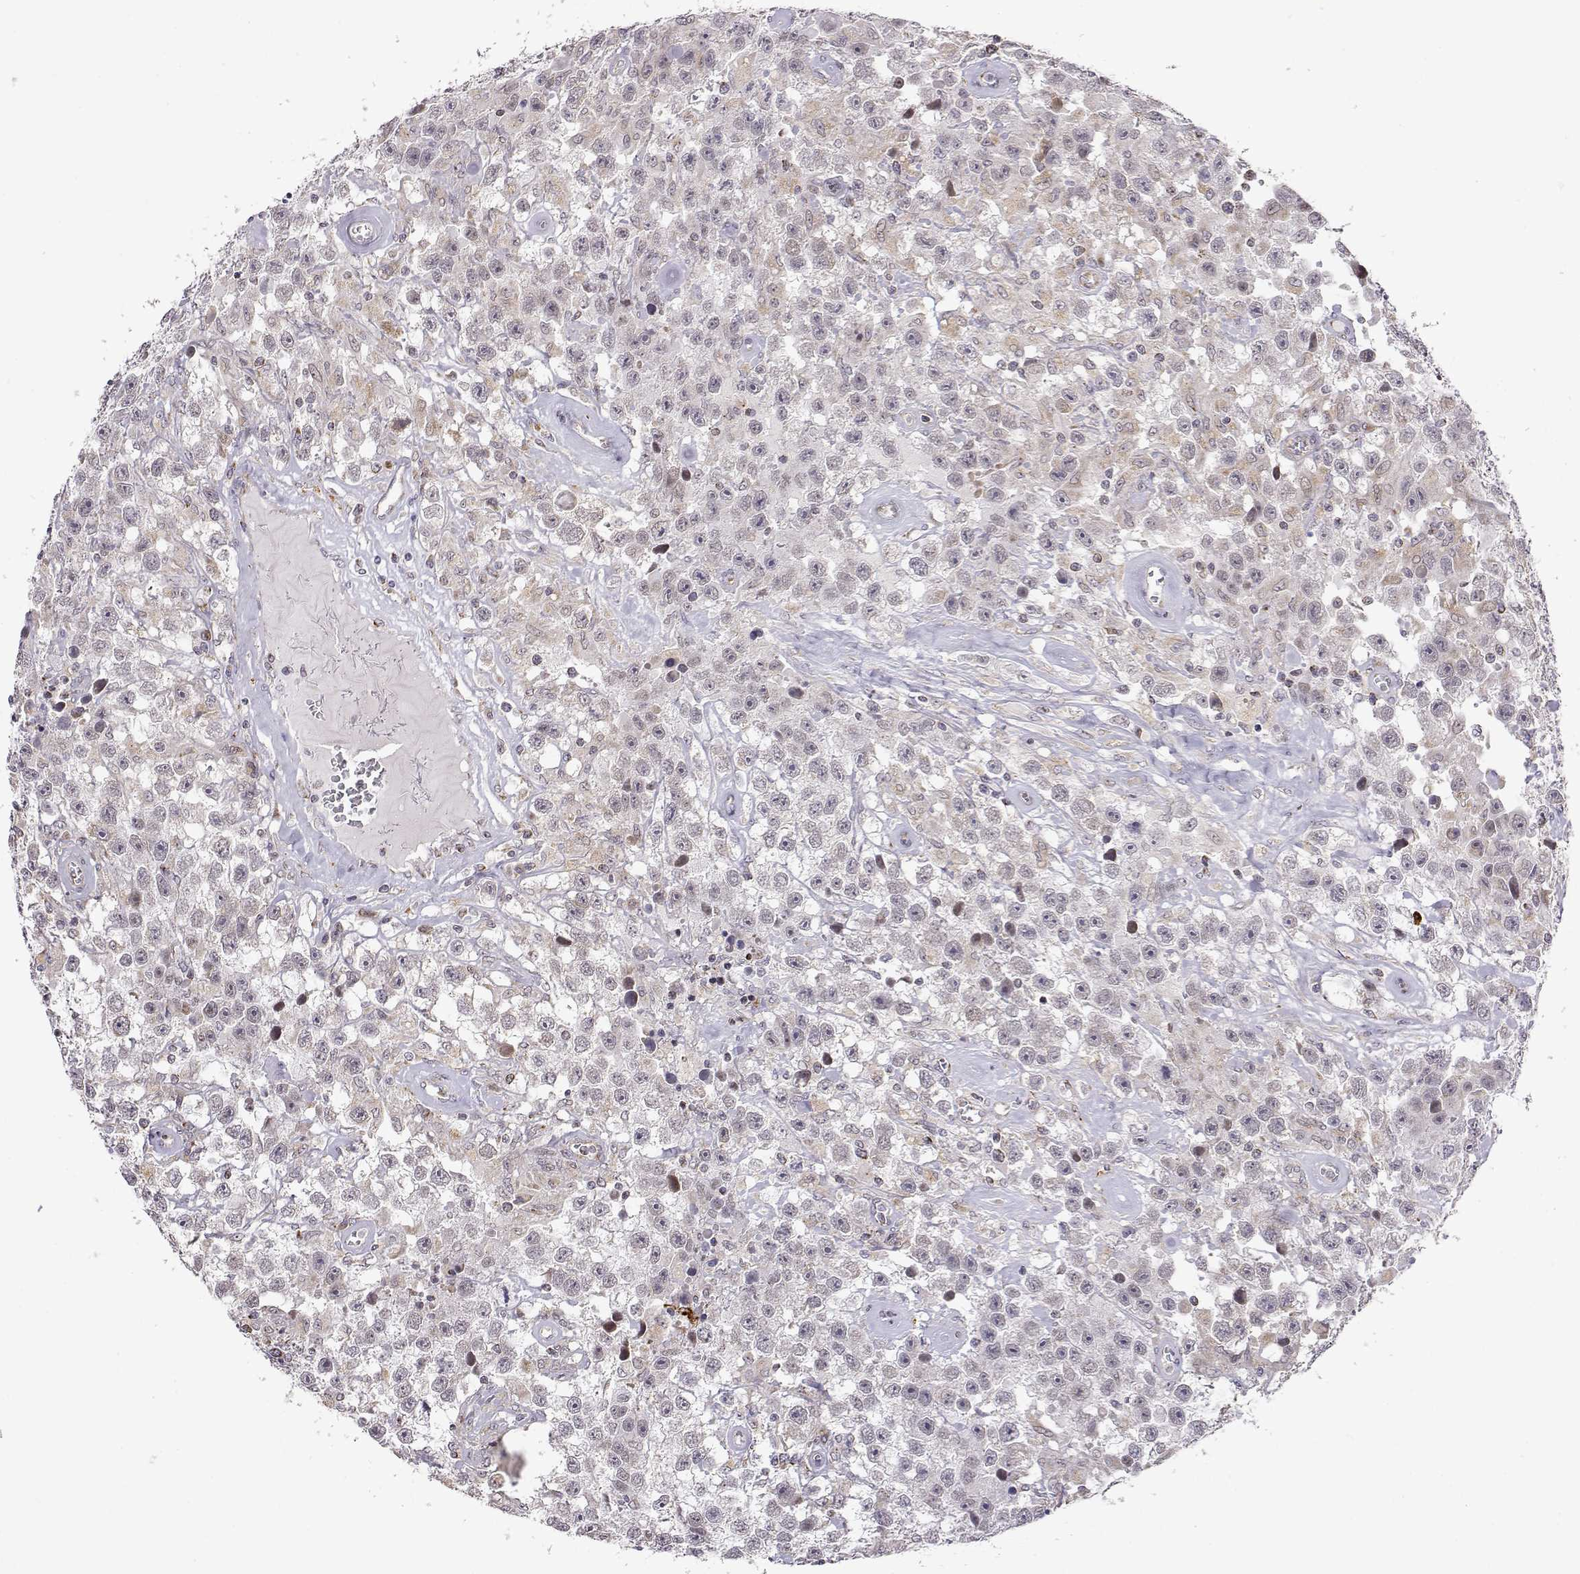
{"staining": {"intensity": "weak", "quantity": "25%-75%", "location": "cytoplasmic/membranous"}, "tissue": "testis cancer", "cell_type": "Tumor cells", "image_type": "cancer", "snomed": [{"axis": "morphology", "description": "Seminoma, NOS"}, {"axis": "topography", "description": "Testis"}], "caption": "Testis seminoma tissue exhibits weak cytoplasmic/membranous staining in approximately 25%-75% of tumor cells", "gene": "EXOG", "patient": {"sex": "male", "age": 43}}